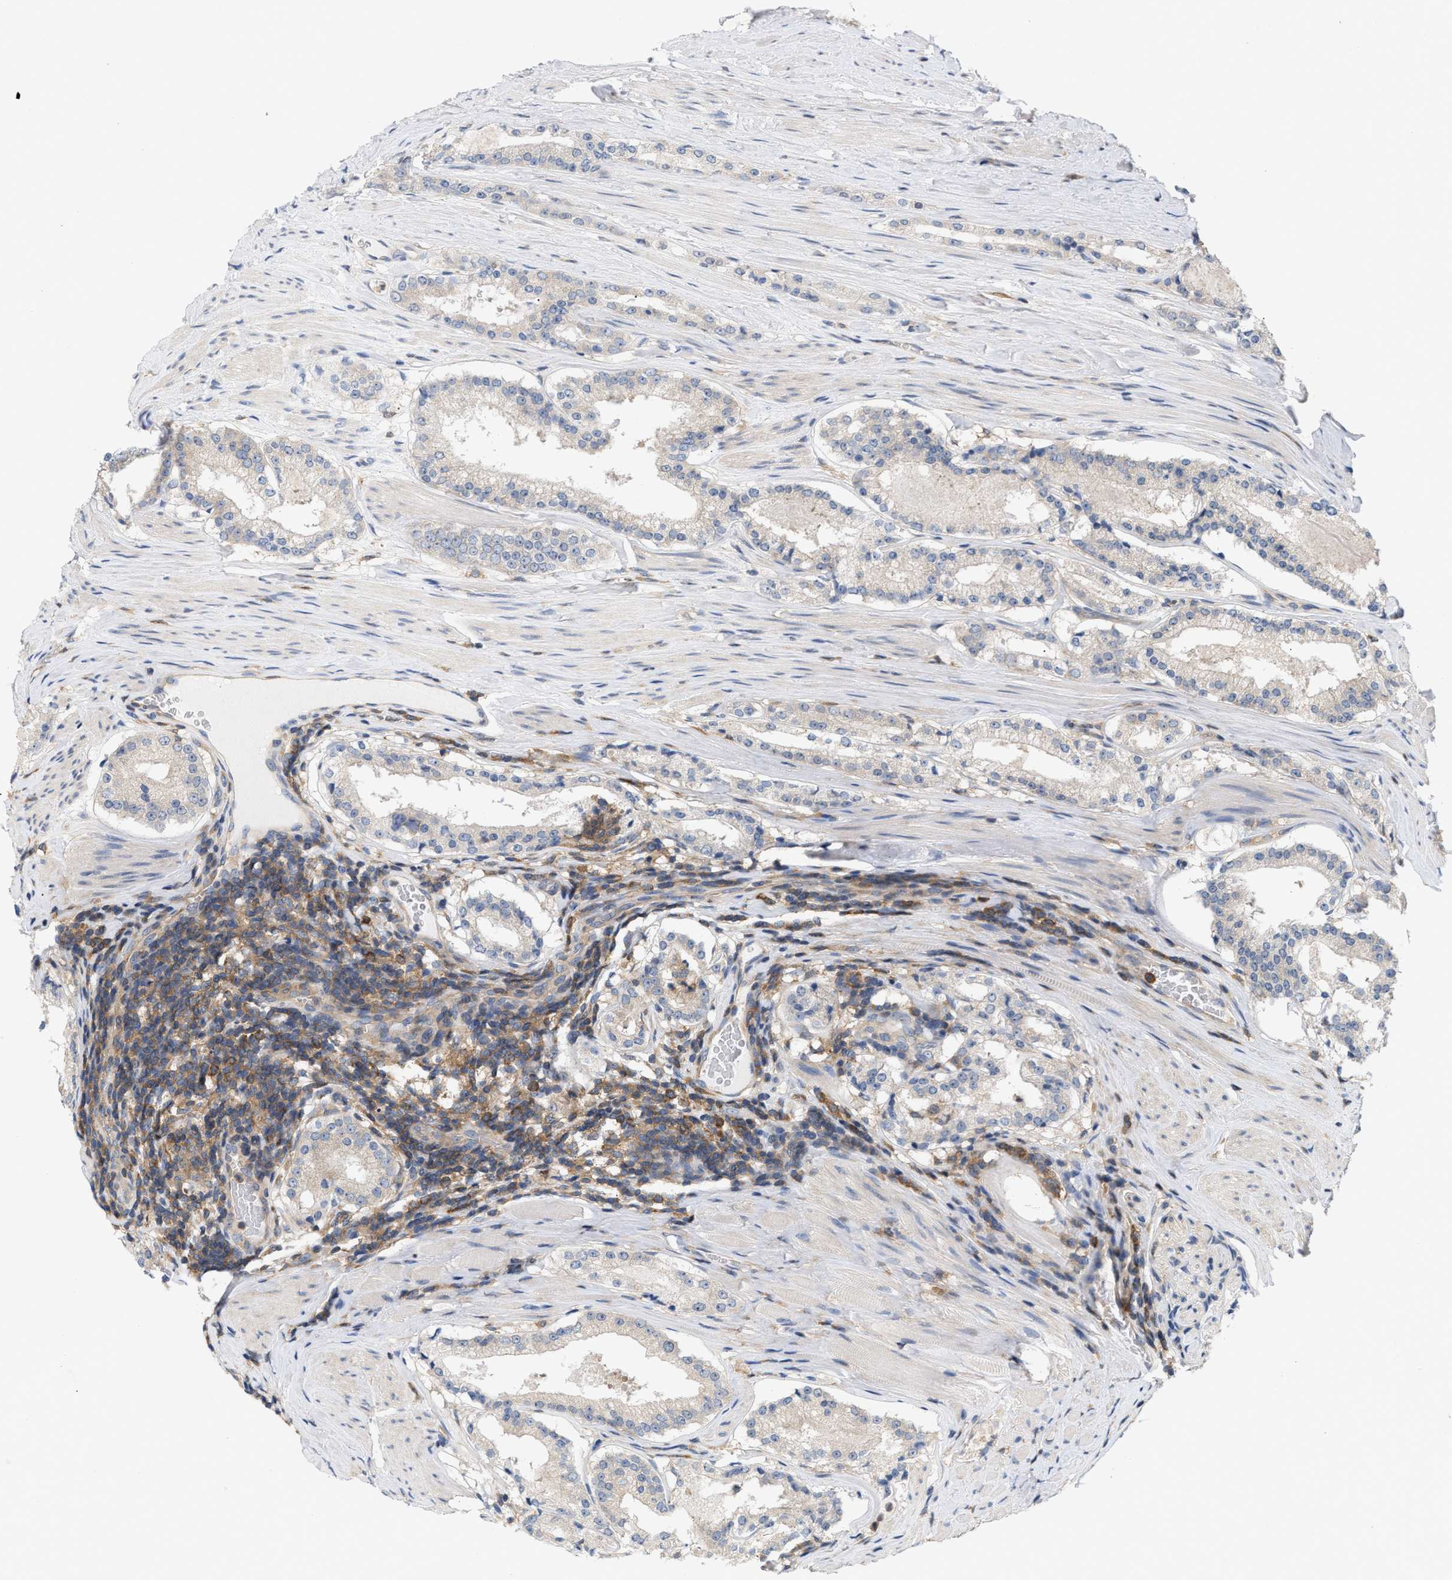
{"staining": {"intensity": "negative", "quantity": "none", "location": "none"}, "tissue": "prostate cancer", "cell_type": "Tumor cells", "image_type": "cancer", "snomed": [{"axis": "morphology", "description": "Adenocarcinoma, Low grade"}, {"axis": "topography", "description": "Prostate"}], "caption": "Tumor cells show no significant staining in prostate cancer.", "gene": "DBNL", "patient": {"sex": "male", "age": 63}}